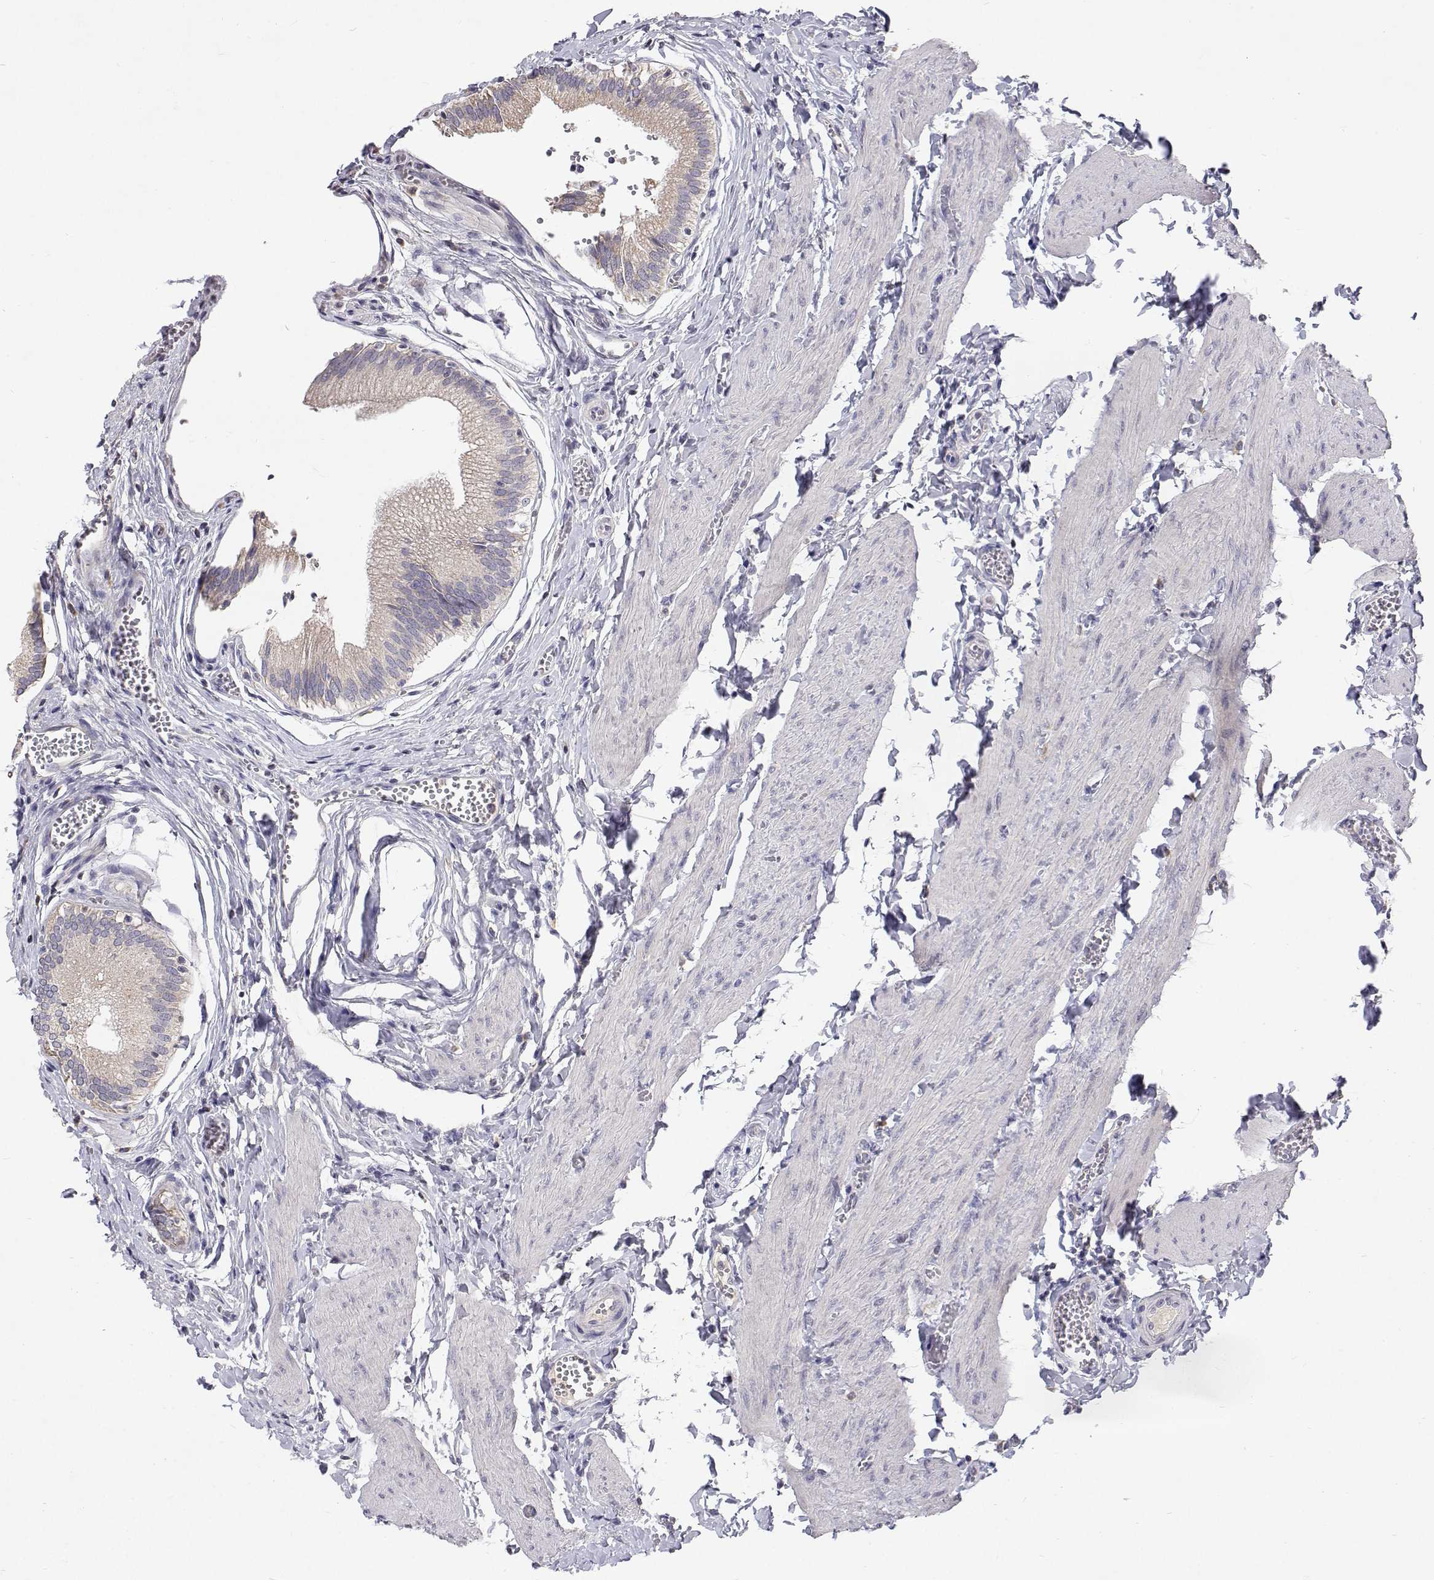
{"staining": {"intensity": "weak", "quantity": "25%-75%", "location": "cytoplasmic/membranous"}, "tissue": "gallbladder", "cell_type": "Glandular cells", "image_type": "normal", "snomed": [{"axis": "morphology", "description": "Normal tissue, NOS"}, {"axis": "topography", "description": "Gallbladder"}, {"axis": "topography", "description": "Peripheral nerve tissue"}], "caption": "This micrograph exhibits immunohistochemistry (IHC) staining of unremarkable human gallbladder, with low weak cytoplasmic/membranous expression in about 25%-75% of glandular cells.", "gene": "TRIM60", "patient": {"sex": "male", "age": 17}}